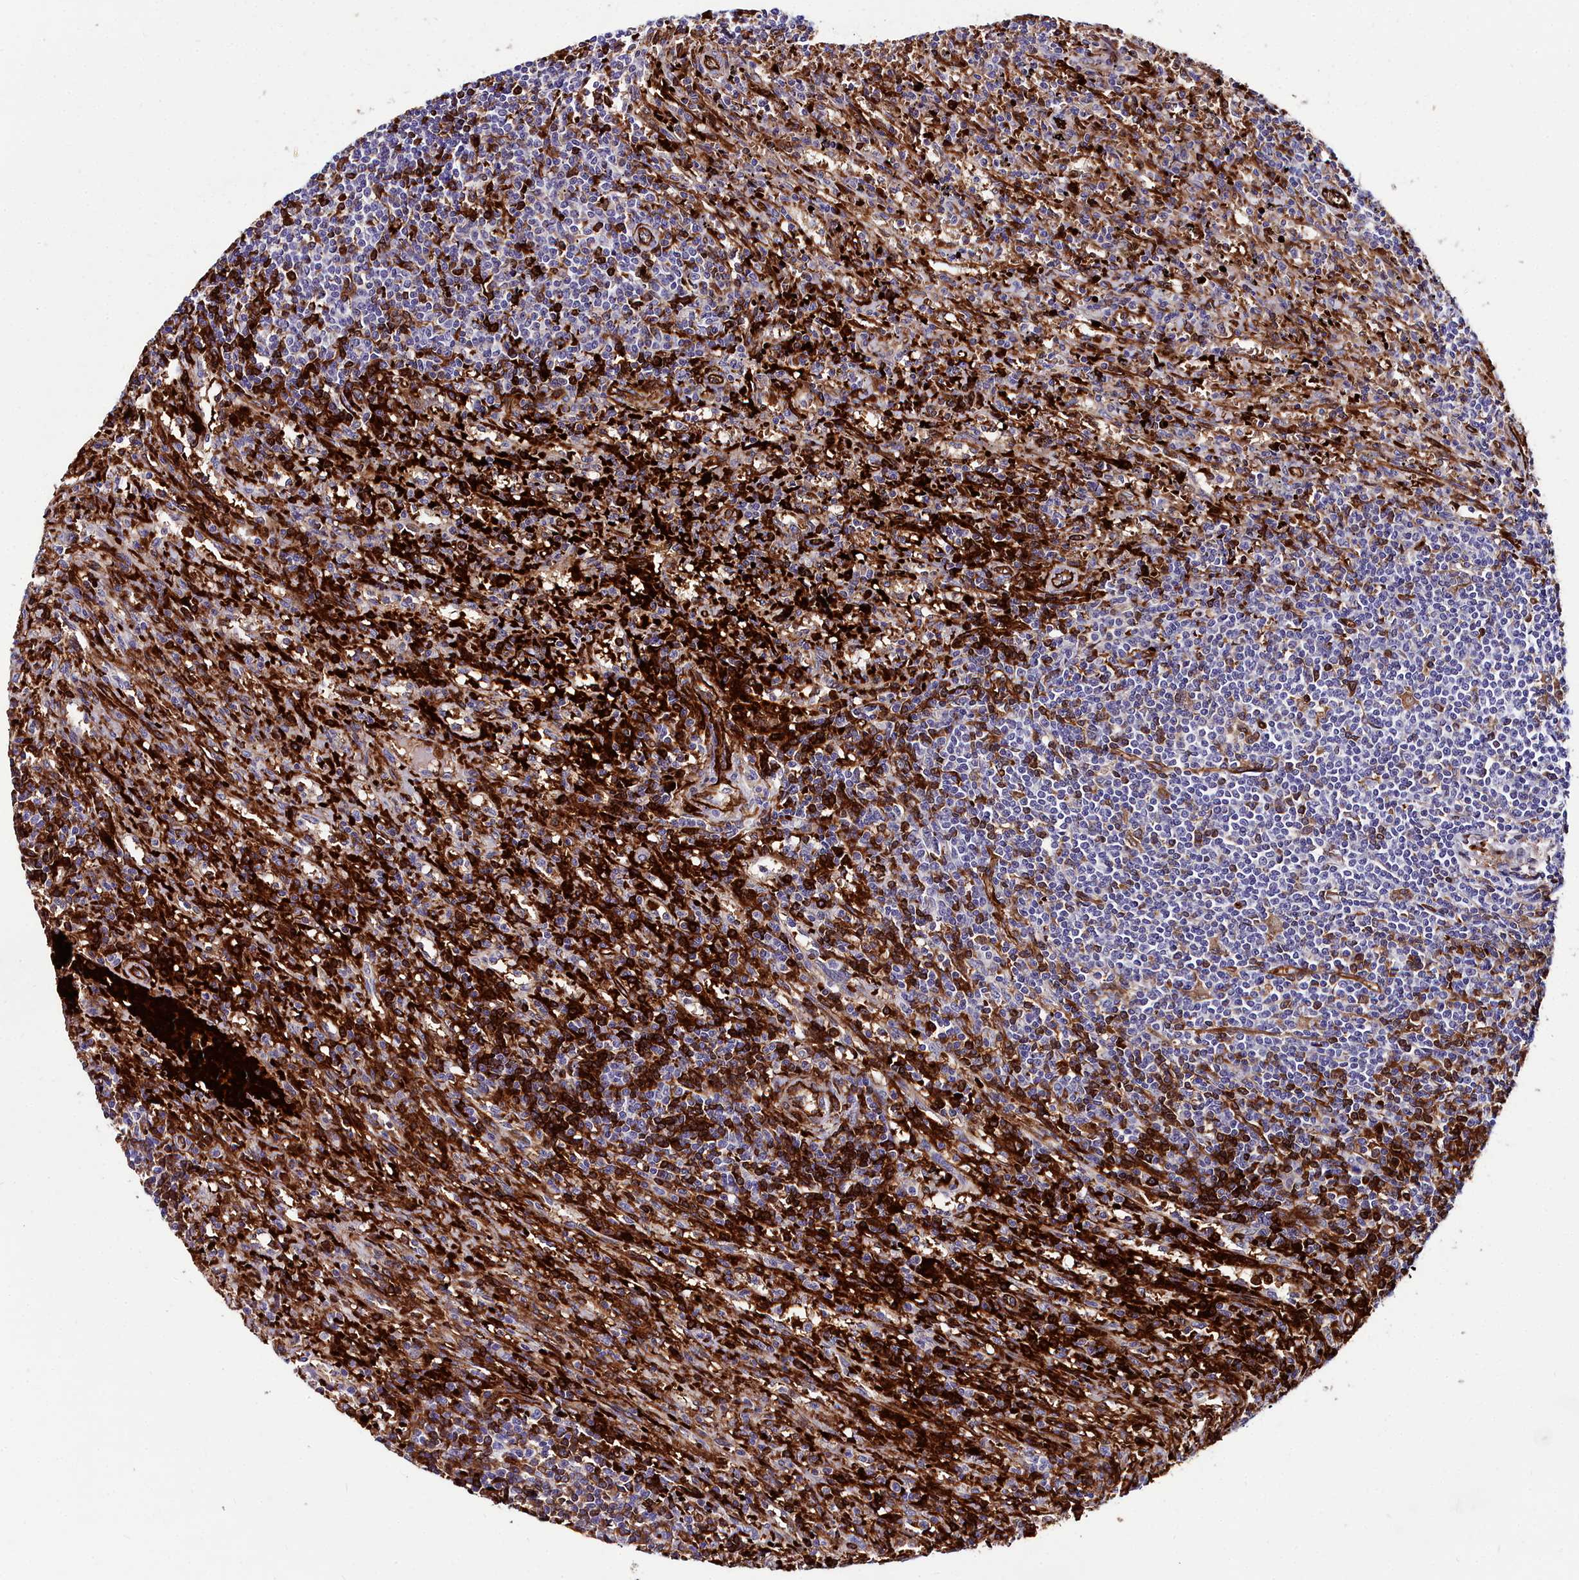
{"staining": {"intensity": "strong", "quantity": "<25%", "location": "cytoplasmic/membranous"}, "tissue": "lymphoma", "cell_type": "Tumor cells", "image_type": "cancer", "snomed": [{"axis": "morphology", "description": "Malignant lymphoma, non-Hodgkin's type, Low grade"}, {"axis": "topography", "description": "Spleen"}], "caption": "High-magnification brightfield microscopy of lymphoma stained with DAB (3,3'-diaminobenzidine) (brown) and counterstained with hematoxylin (blue). tumor cells exhibit strong cytoplasmic/membranous expression is appreciated in approximately<25% of cells.", "gene": "CYP4F11", "patient": {"sex": "male", "age": 76}}